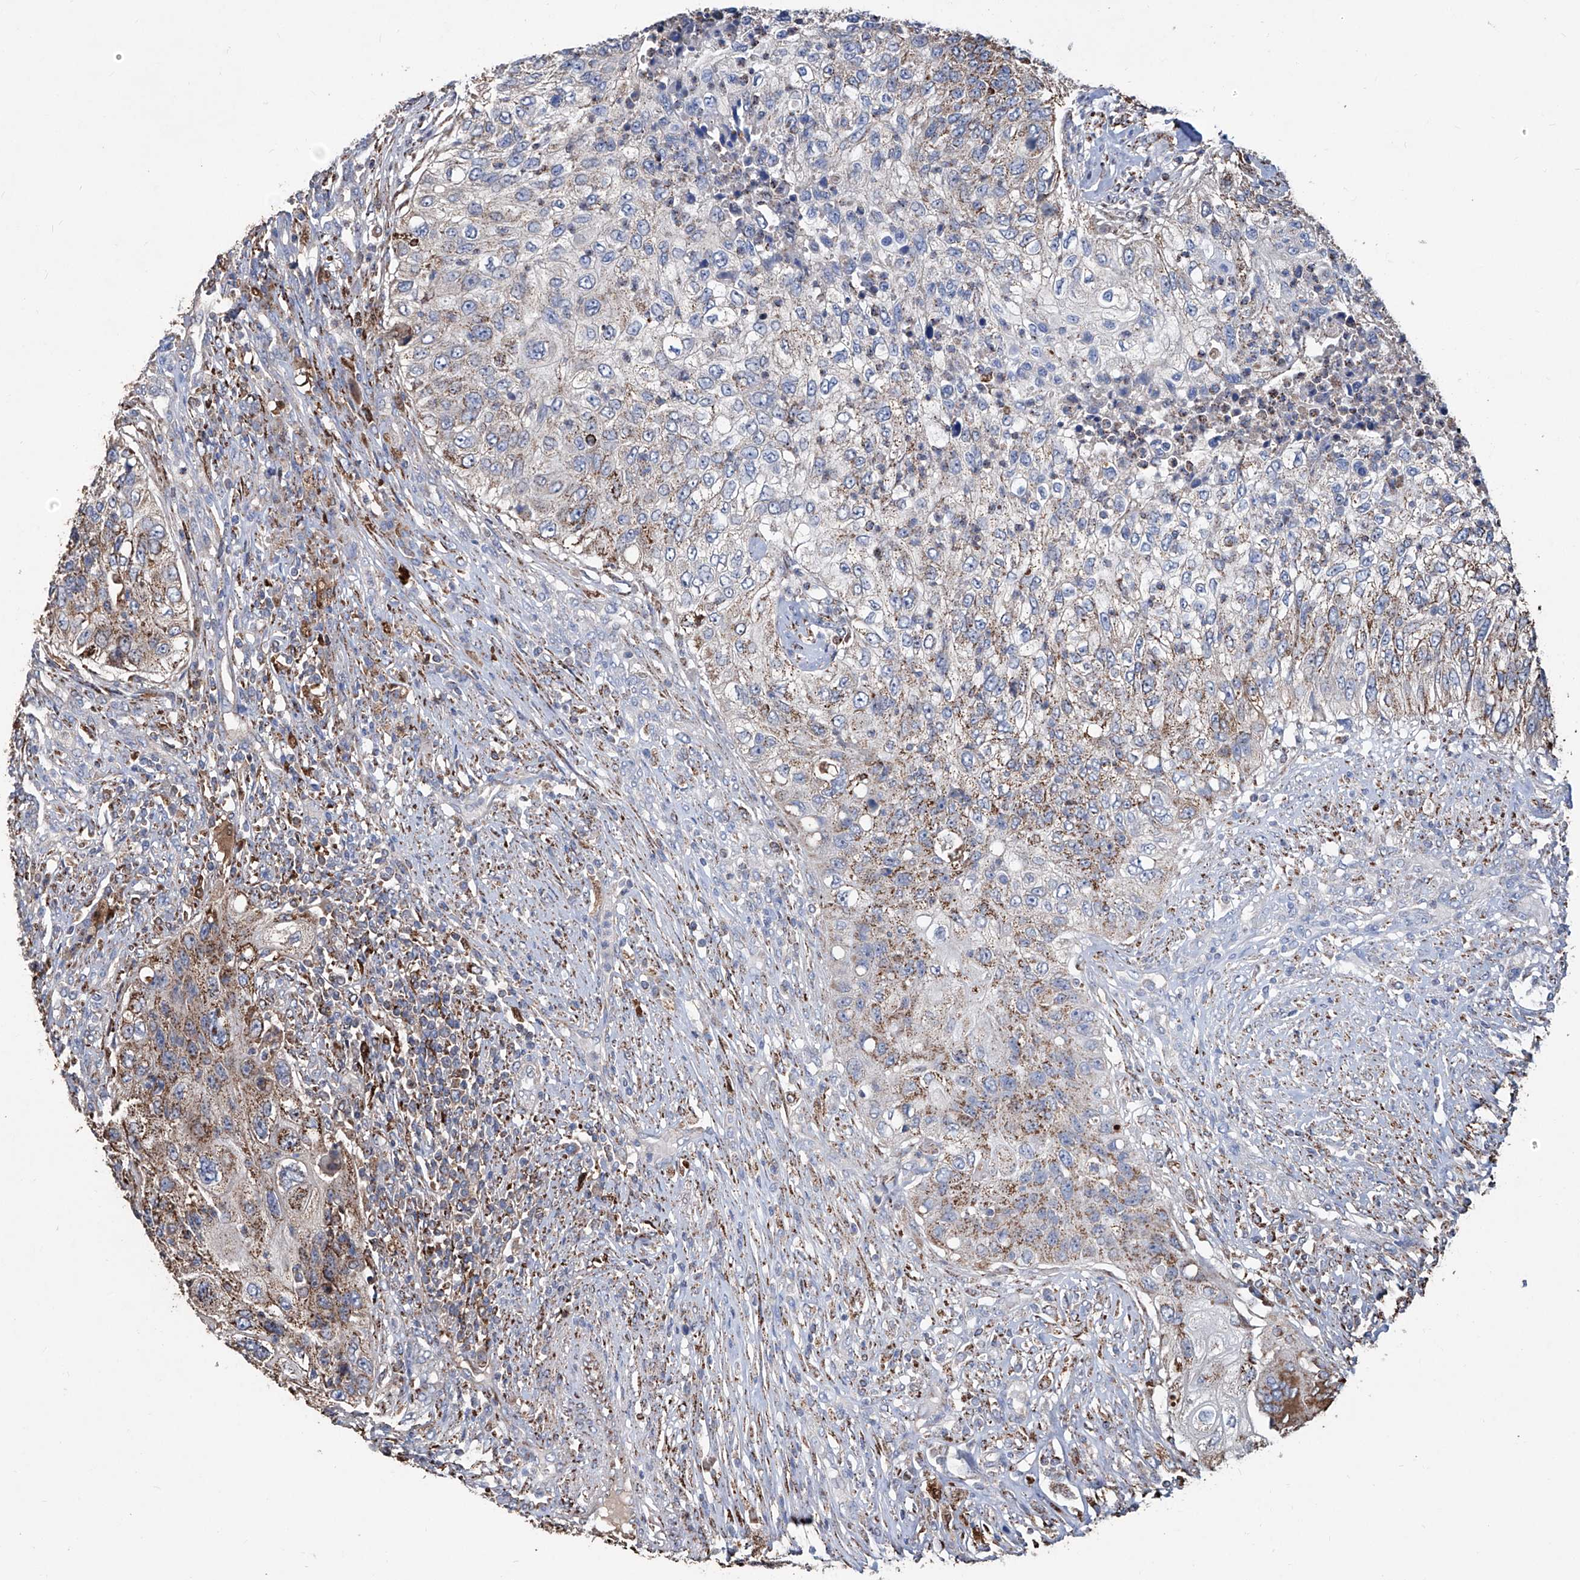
{"staining": {"intensity": "moderate", "quantity": ">75%", "location": "cytoplasmic/membranous"}, "tissue": "urothelial cancer", "cell_type": "Tumor cells", "image_type": "cancer", "snomed": [{"axis": "morphology", "description": "Urothelial carcinoma, High grade"}, {"axis": "topography", "description": "Urinary bladder"}], "caption": "IHC (DAB) staining of urothelial carcinoma (high-grade) reveals moderate cytoplasmic/membranous protein positivity in approximately >75% of tumor cells. The staining was performed using DAB, with brown indicating positive protein expression. Nuclei are stained blue with hematoxylin.", "gene": "NHS", "patient": {"sex": "female", "age": 60}}